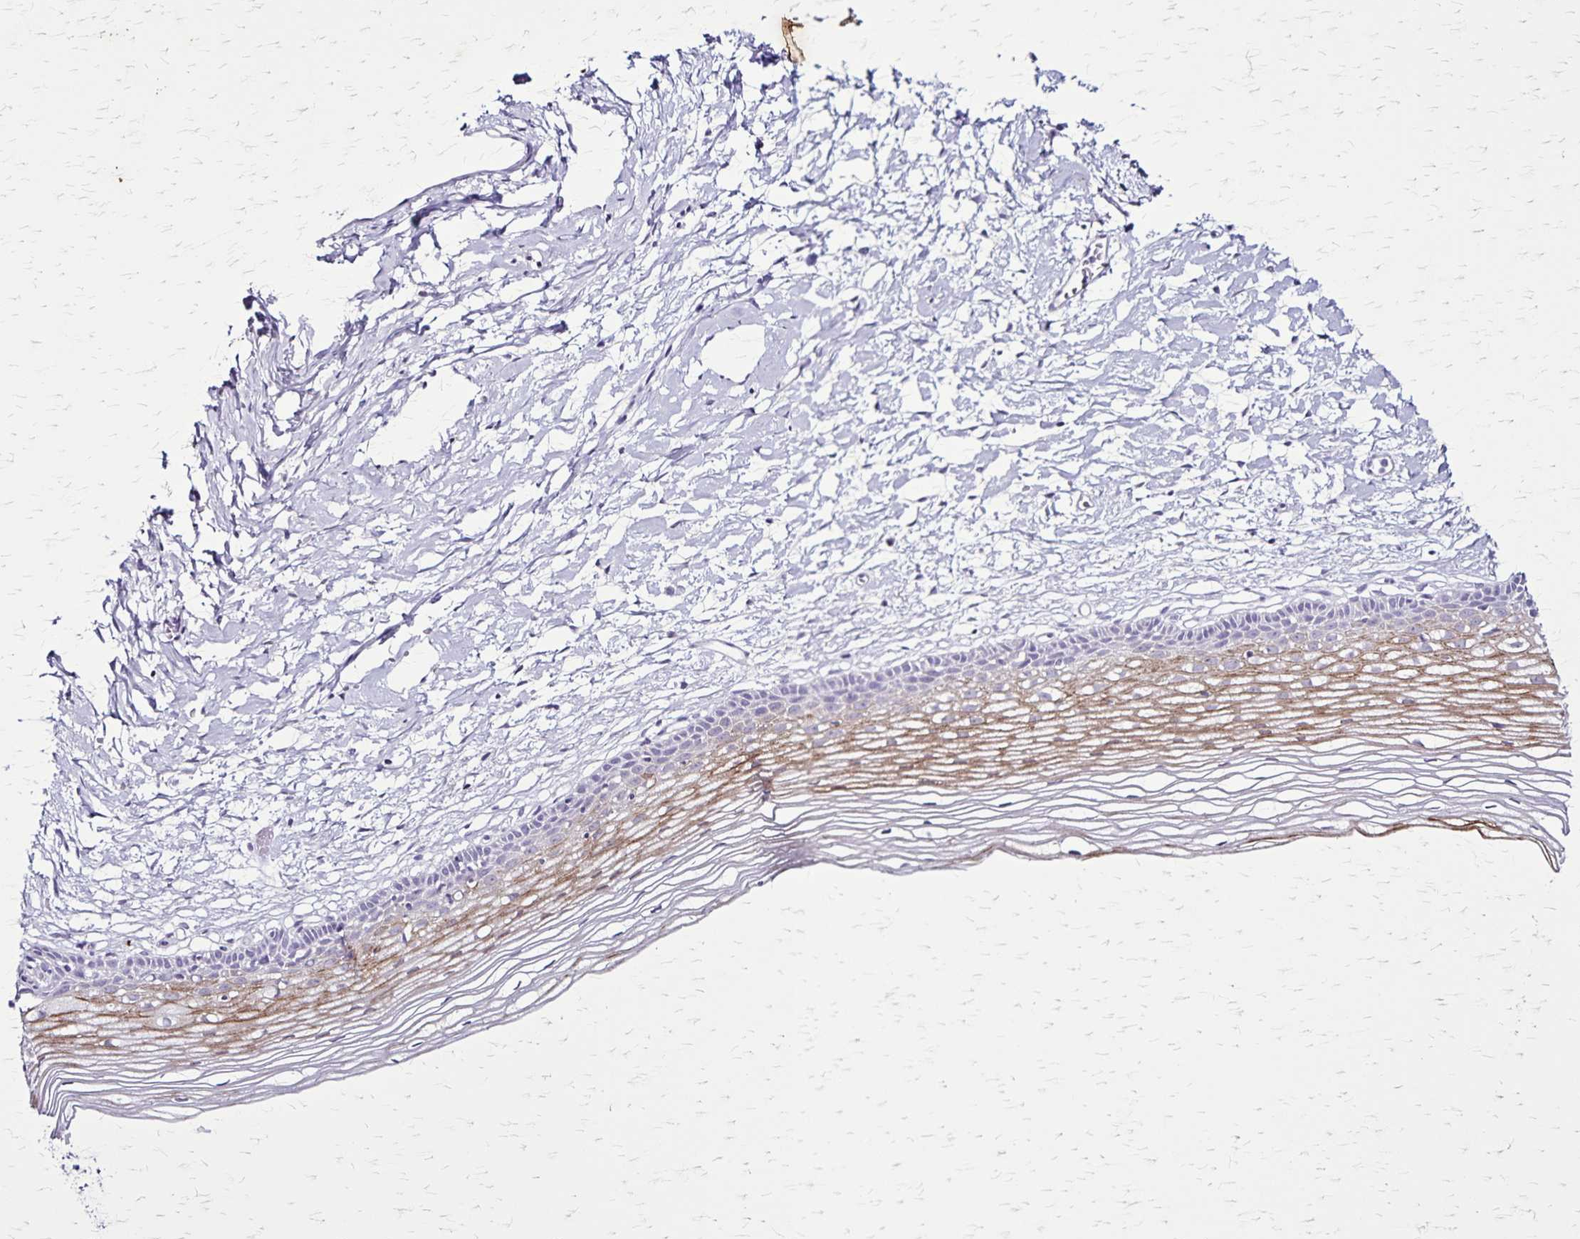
{"staining": {"intensity": "negative", "quantity": "none", "location": "none"}, "tissue": "cervix", "cell_type": "Glandular cells", "image_type": "normal", "snomed": [{"axis": "morphology", "description": "Normal tissue, NOS"}, {"axis": "topography", "description": "Cervix"}], "caption": "A micrograph of cervix stained for a protein displays no brown staining in glandular cells.", "gene": "KRT2", "patient": {"sex": "female", "age": 40}}